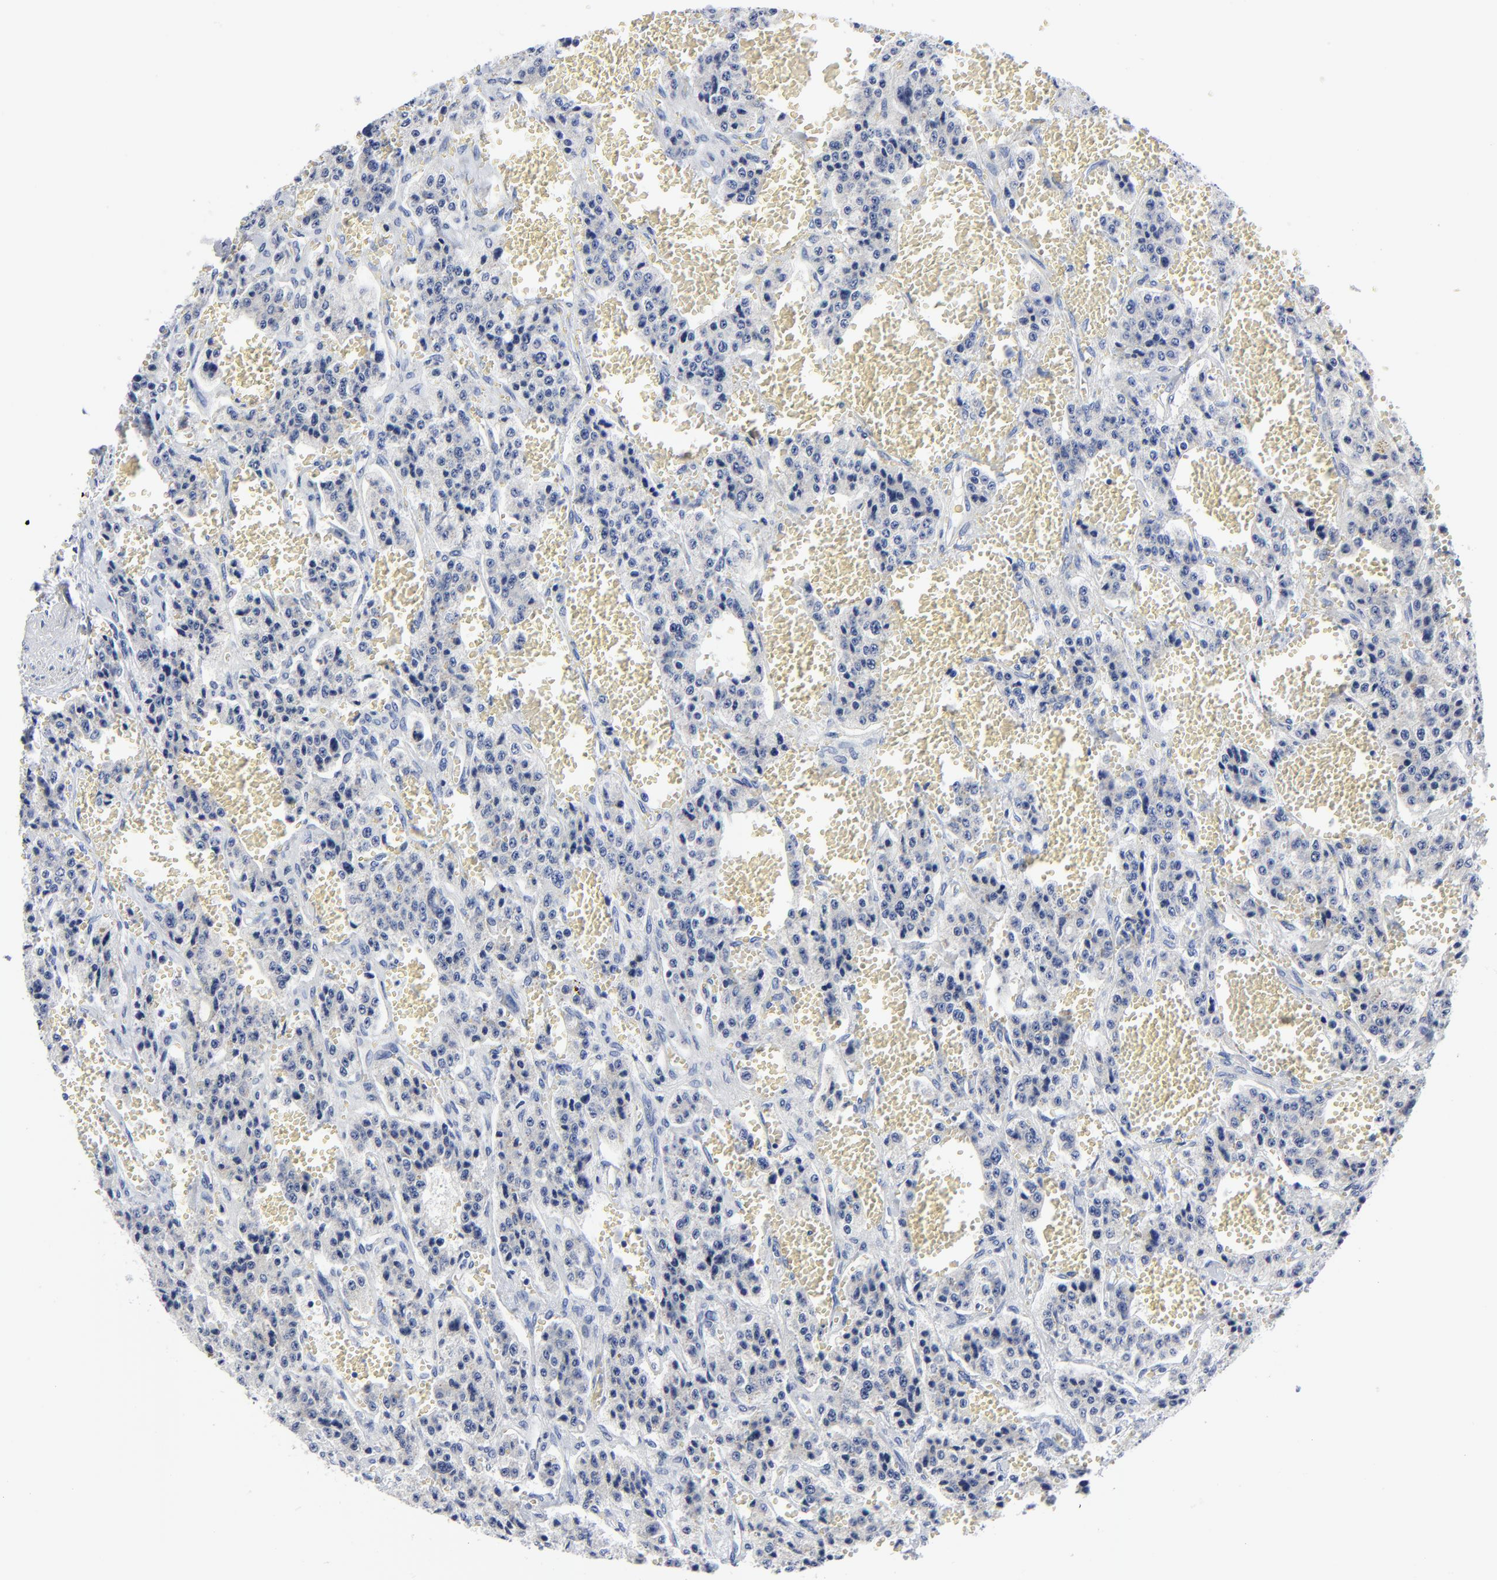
{"staining": {"intensity": "negative", "quantity": "none", "location": "none"}, "tissue": "carcinoid", "cell_type": "Tumor cells", "image_type": "cancer", "snomed": [{"axis": "morphology", "description": "Carcinoid, malignant, NOS"}, {"axis": "topography", "description": "Small intestine"}], "caption": "Tumor cells are negative for protein expression in human carcinoid (malignant). (DAB immunohistochemistry (IHC) with hematoxylin counter stain).", "gene": "STAT2", "patient": {"sex": "male", "age": 52}}